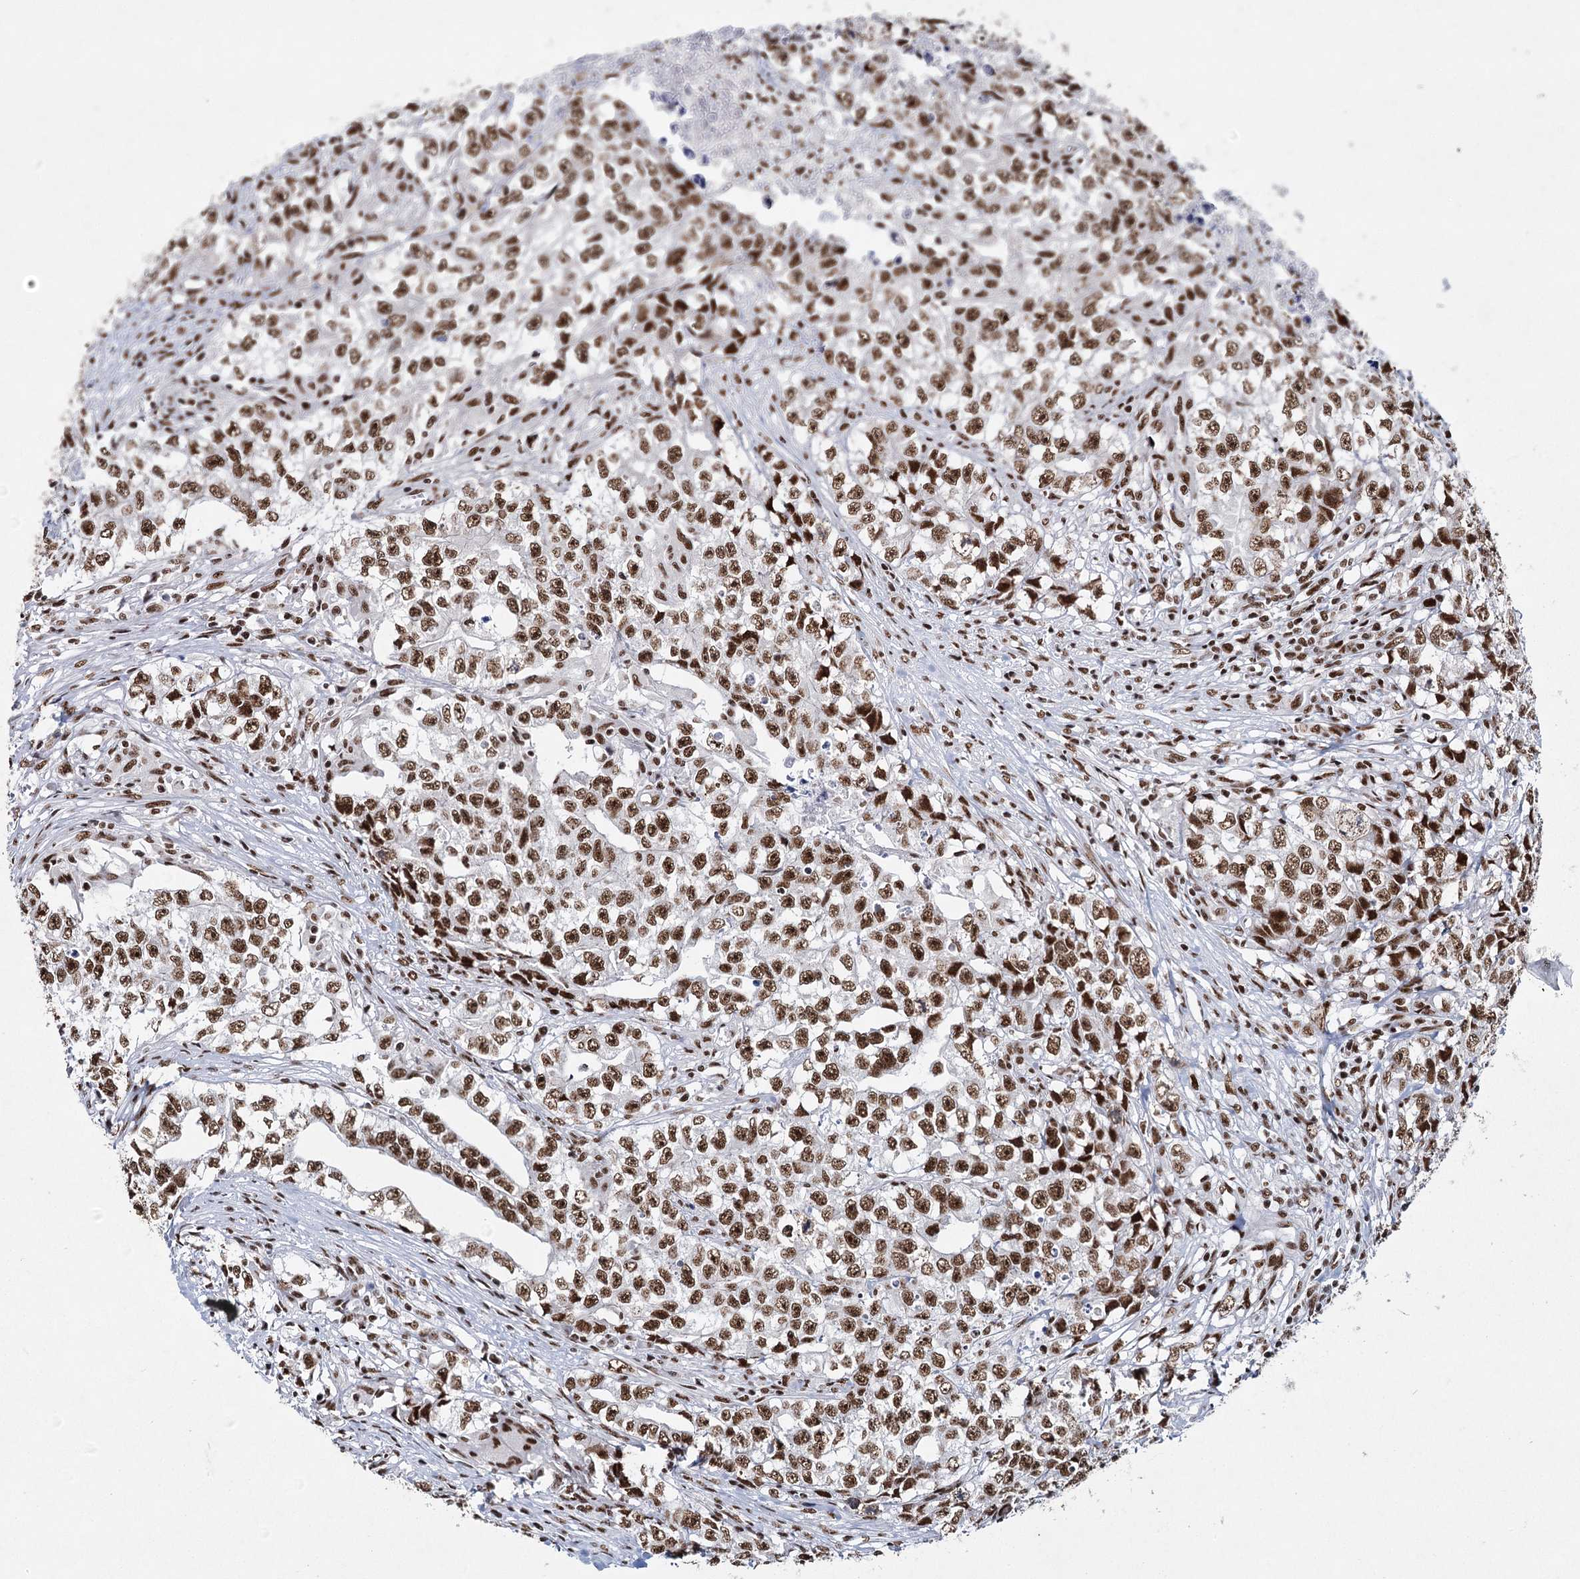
{"staining": {"intensity": "moderate", "quantity": ">75%", "location": "nuclear"}, "tissue": "testis cancer", "cell_type": "Tumor cells", "image_type": "cancer", "snomed": [{"axis": "morphology", "description": "Seminoma, NOS"}, {"axis": "morphology", "description": "Carcinoma, Embryonal, NOS"}, {"axis": "topography", "description": "Testis"}], "caption": "Immunohistochemical staining of human testis embryonal carcinoma reveals medium levels of moderate nuclear positivity in approximately >75% of tumor cells.", "gene": "SCAF8", "patient": {"sex": "male", "age": 43}}